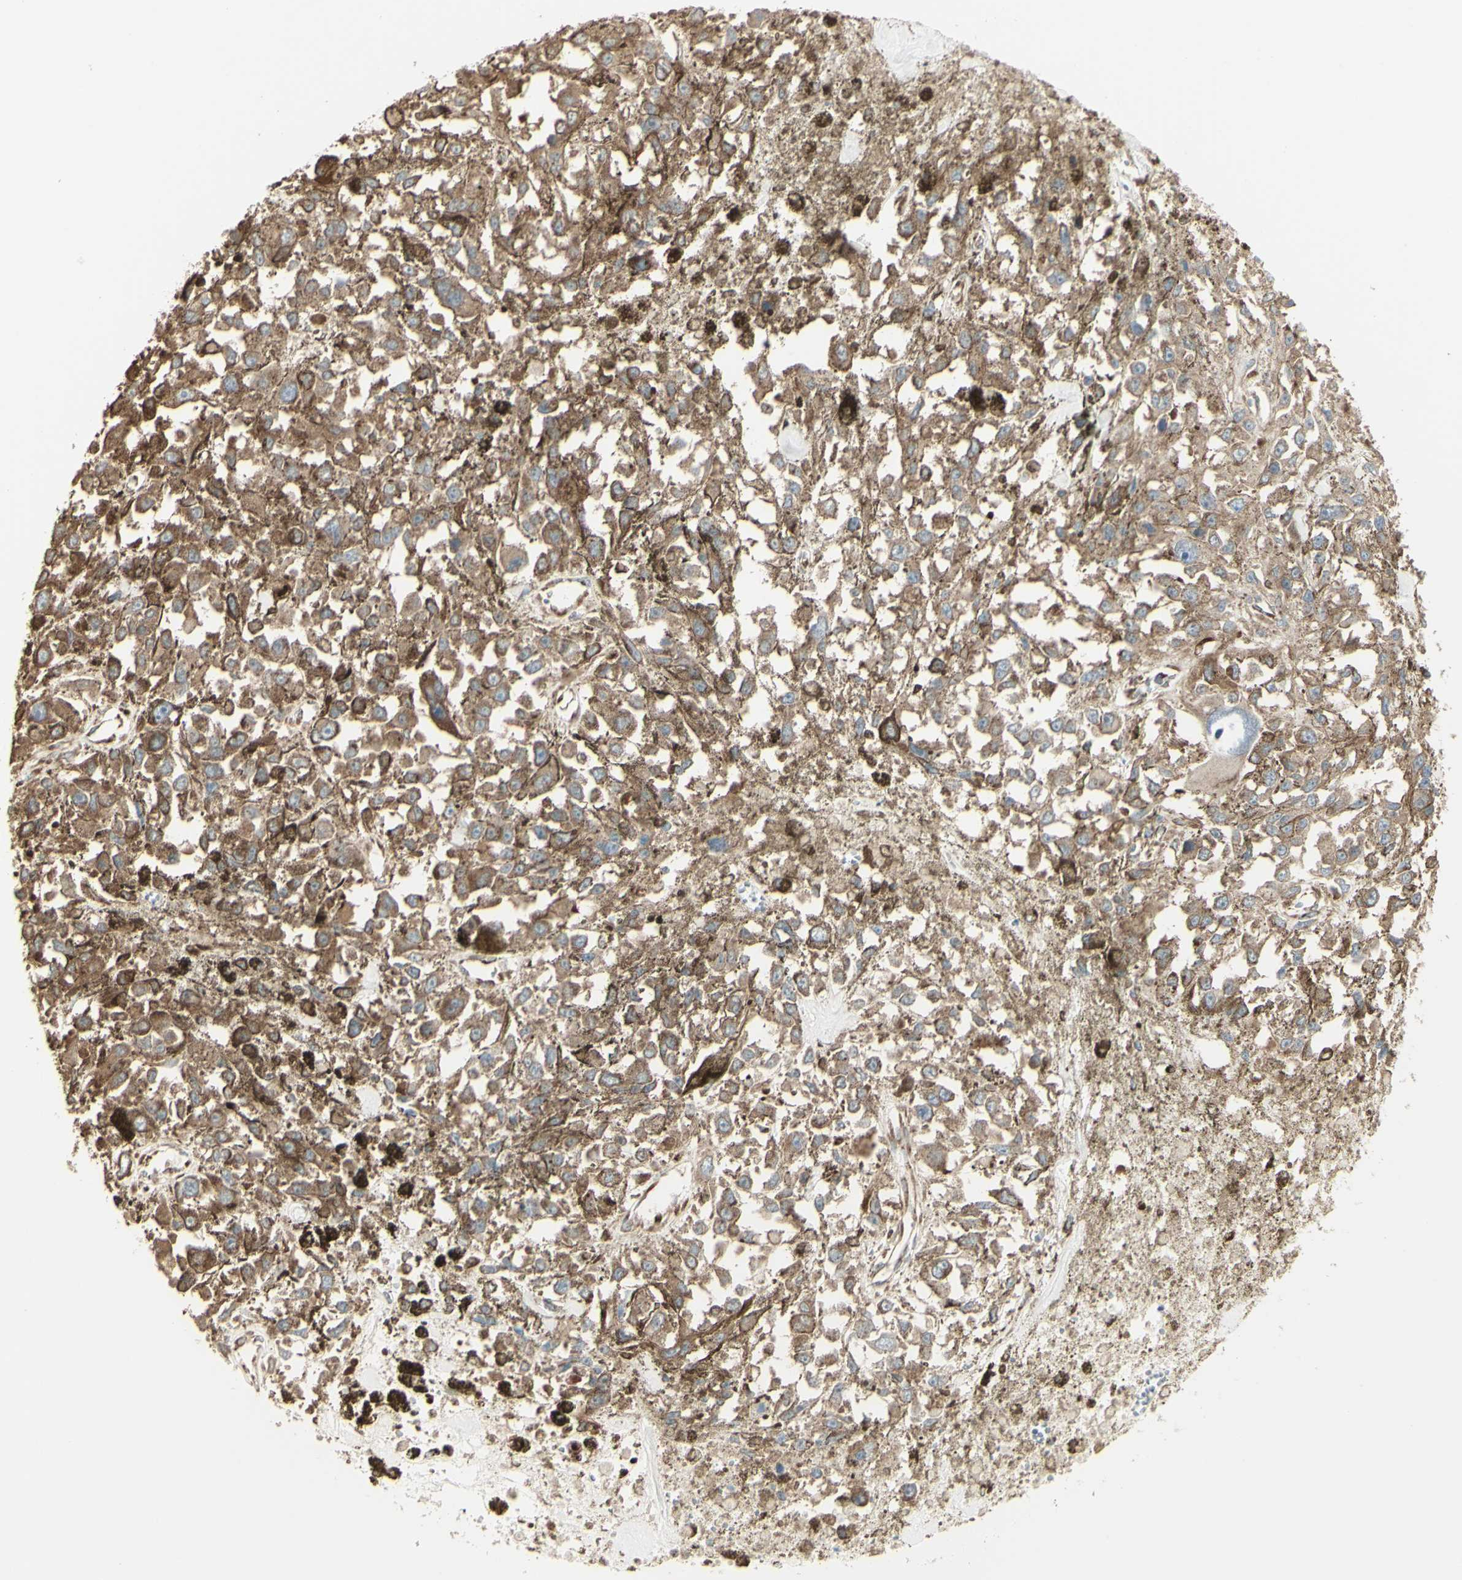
{"staining": {"intensity": "moderate", "quantity": ">75%", "location": "cytoplasmic/membranous"}, "tissue": "melanoma", "cell_type": "Tumor cells", "image_type": "cancer", "snomed": [{"axis": "morphology", "description": "Malignant melanoma, Metastatic site"}, {"axis": "topography", "description": "Lymph node"}], "caption": "Moderate cytoplasmic/membranous protein positivity is seen in about >75% of tumor cells in melanoma. The protein is shown in brown color, while the nuclei are stained blue.", "gene": "EEF1B2", "patient": {"sex": "male", "age": 59}}